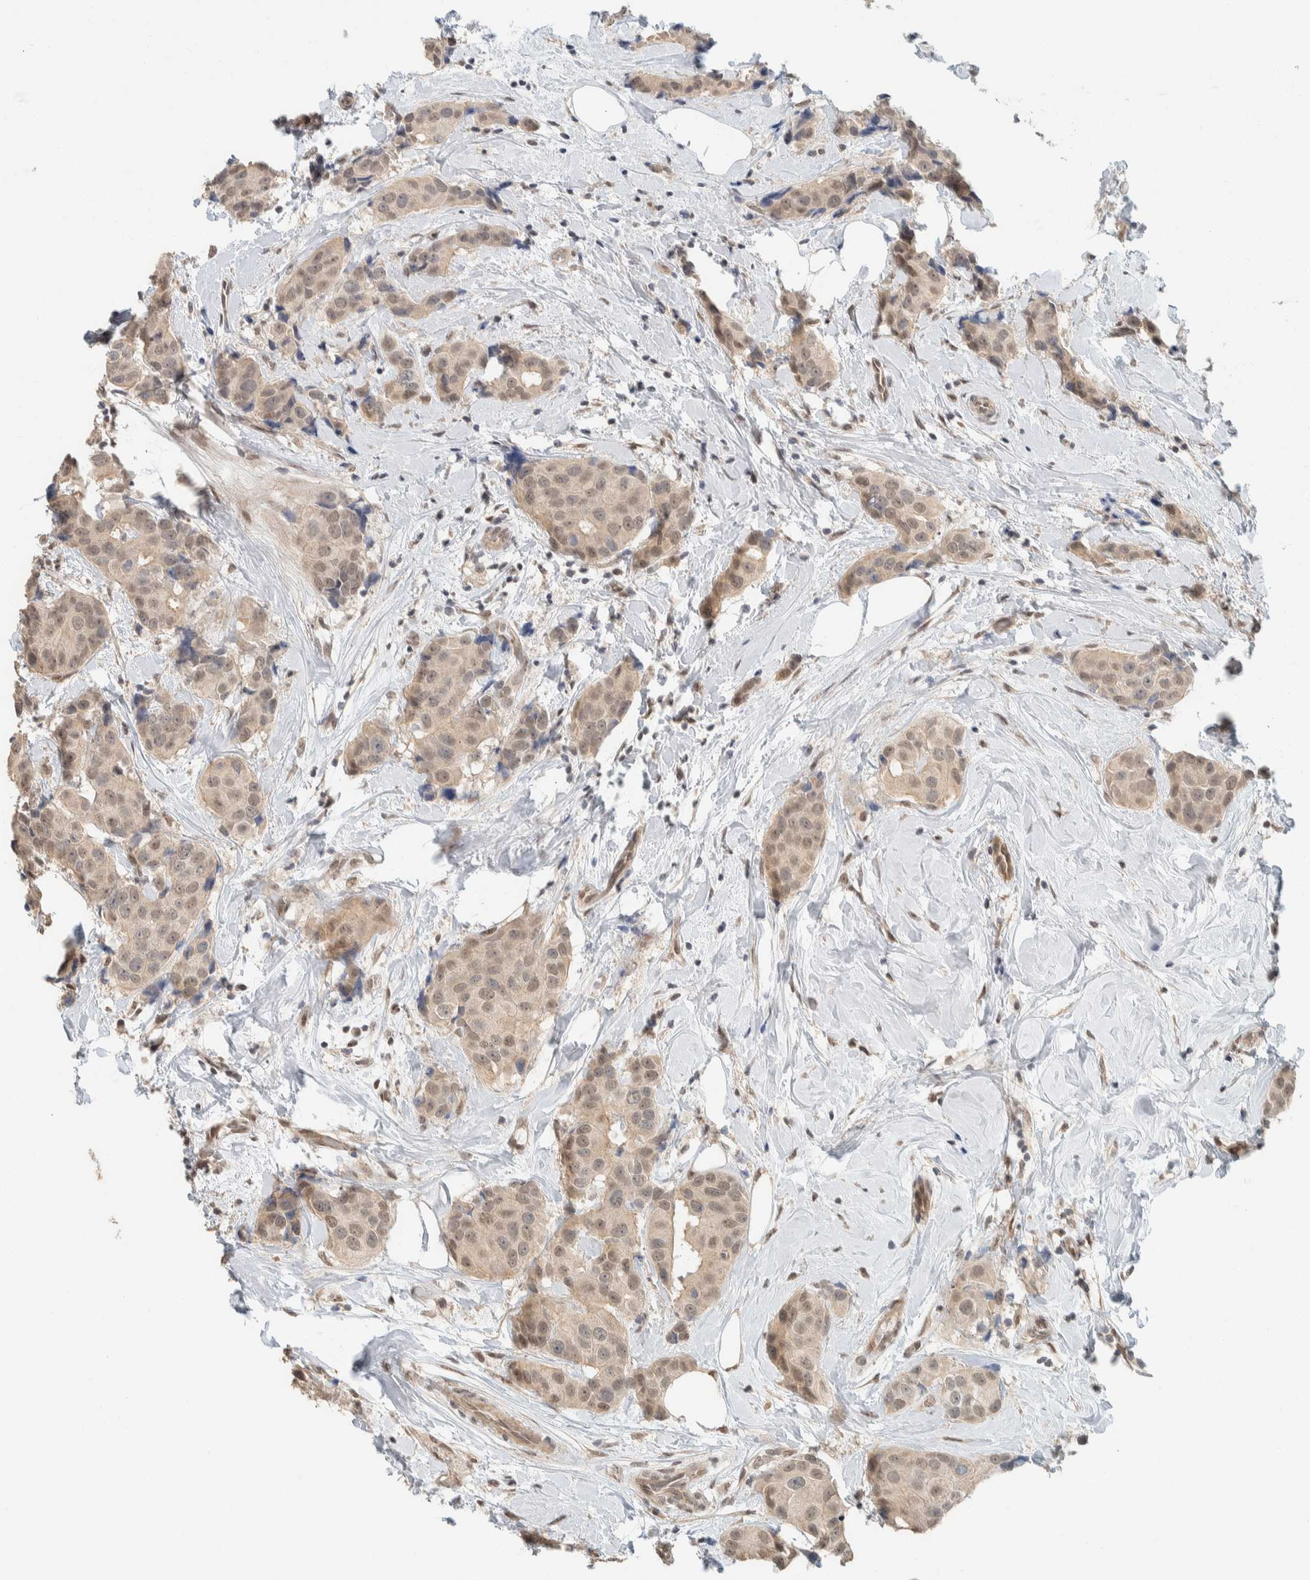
{"staining": {"intensity": "weak", "quantity": ">75%", "location": "cytoplasmic/membranous,nuclear"}, "tissue": "breast cancer", "cell_type": "Tumor cells", "image_type": "cancer", "snomed": [{"axis": "morphology", "description": "Normal tissue, NOS"}, {"axis": "morphology", "description": "Duct carcinoma"}, {"axis": "topography", "description": "Breast"}], "caption": "Immunohistochemistry image of breast cancer stained for a protein (brown), which reveals low levels of weak cytoplasmic/membranous and nuclear staining in about >75% of tumor cells.", "gene": "ZBTB2", "patient": {"sex": "female", "age": 39}}